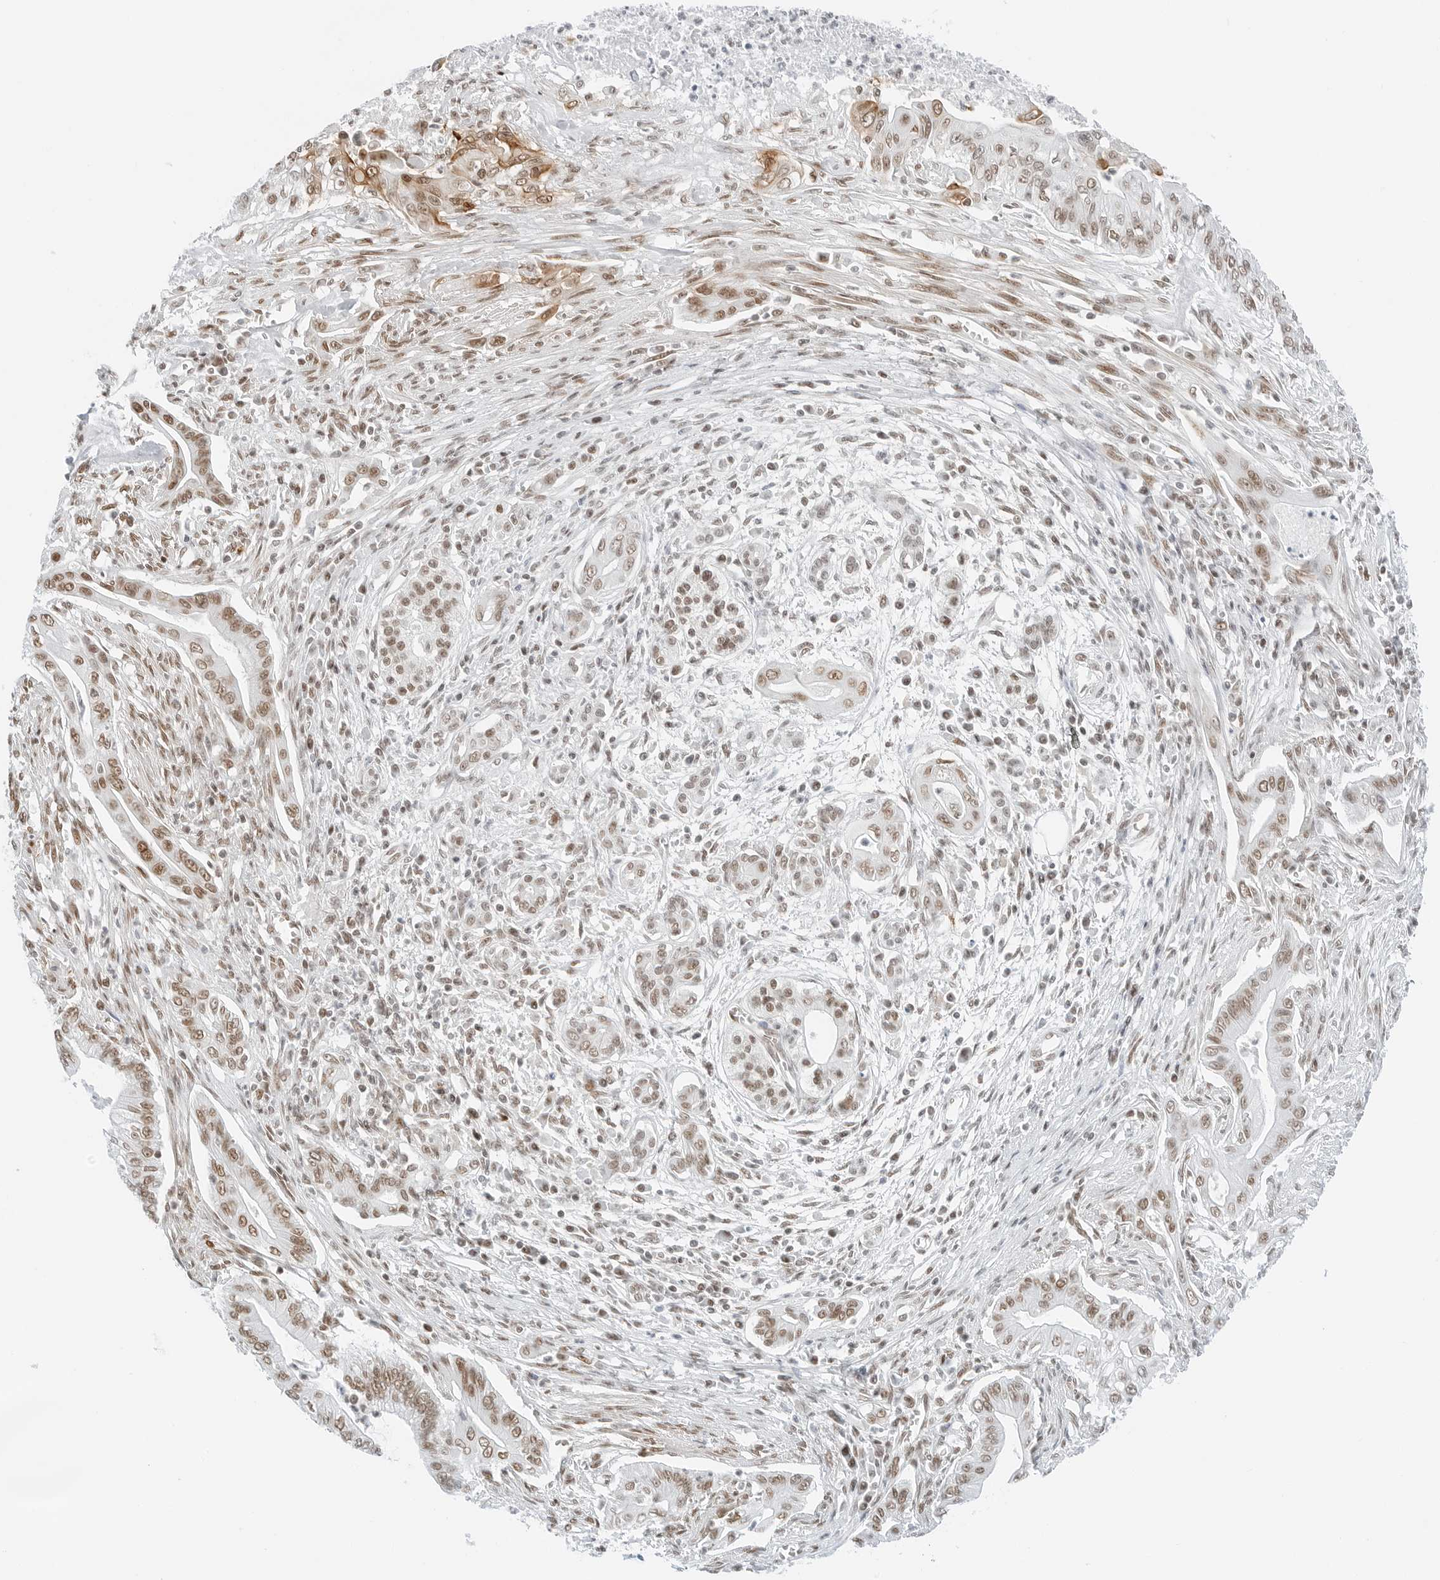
{"staining": {"intensity": "moderate", "quantity": ">75%", "location": "cytoplasmic/membranous,nuclear"}, "tissue": "pancreatic cancer", "cell_type": "Tumor cells", "image_type": "cancer", "snomed": [{"axis": "morphology", "description": "Adenocarcinoma, NOS"}, {"axis": "topography", "description": "Pancreas"}], "caption": "Immunohistochemical staining of human pancreatic cancer demonstrates moderate cytoplasmic/membranous and nuclear protein expression in approximately >75% of tumor cells.", "gene": "CRTC2", "patient": {"sex": "male", "age": 58}}